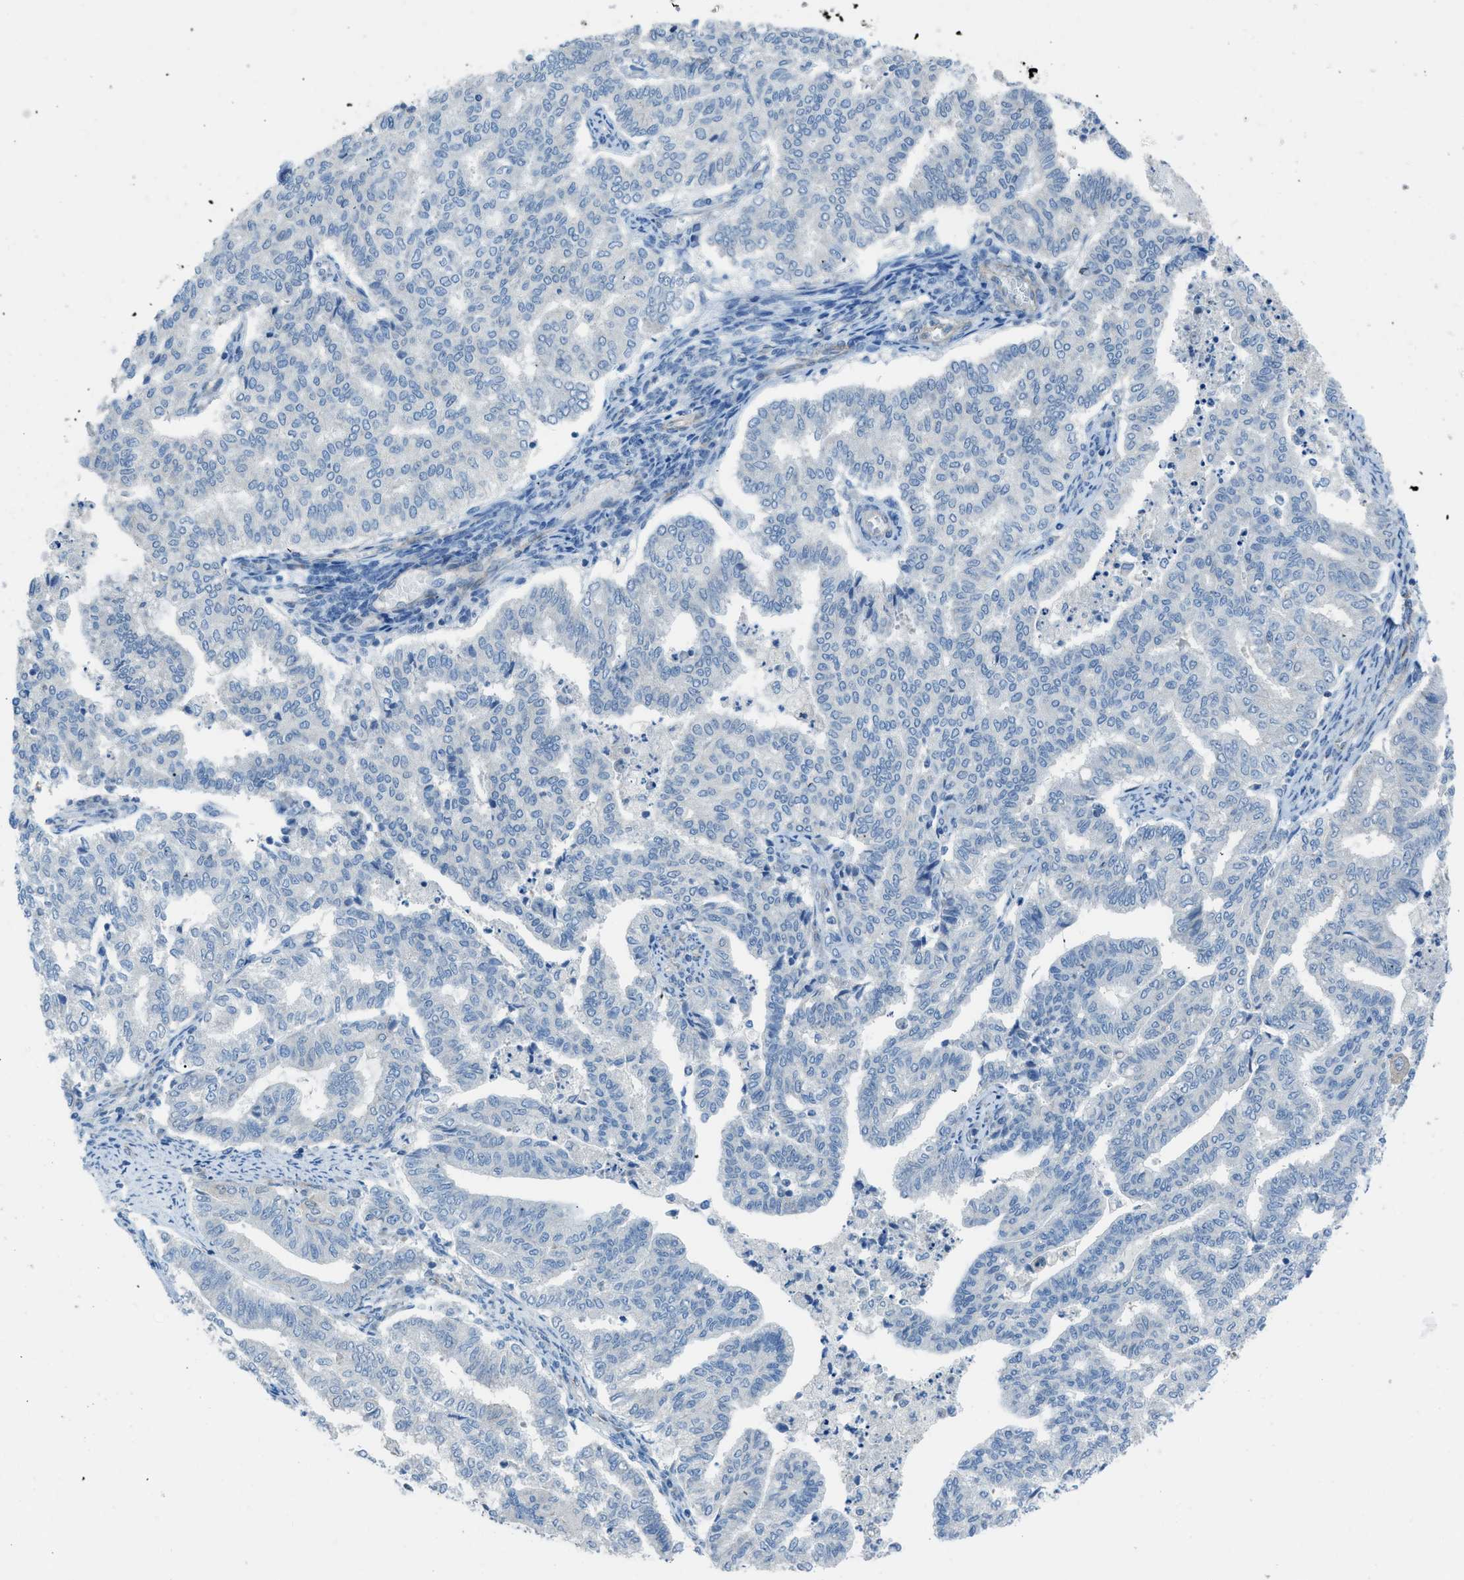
{"staining": {"intensity": "negative", "quantity": "none", "location": "none"}, "tissue": "endometrial cancer", "cell_type": "Tumor cells", "image_type": "cancer", "snomed": [{"axis": "morphology", "description": "Adenocarcinoma, NOS"}, {"axis": "topography", "description": "Endometrium"}], "caption": "Immunohistochemistry of human endometrial adenocarcinoma demonstrates no staining in tumor cells.", "gene": "PRKN", "patient": {"sex": "female", "age": 79}}